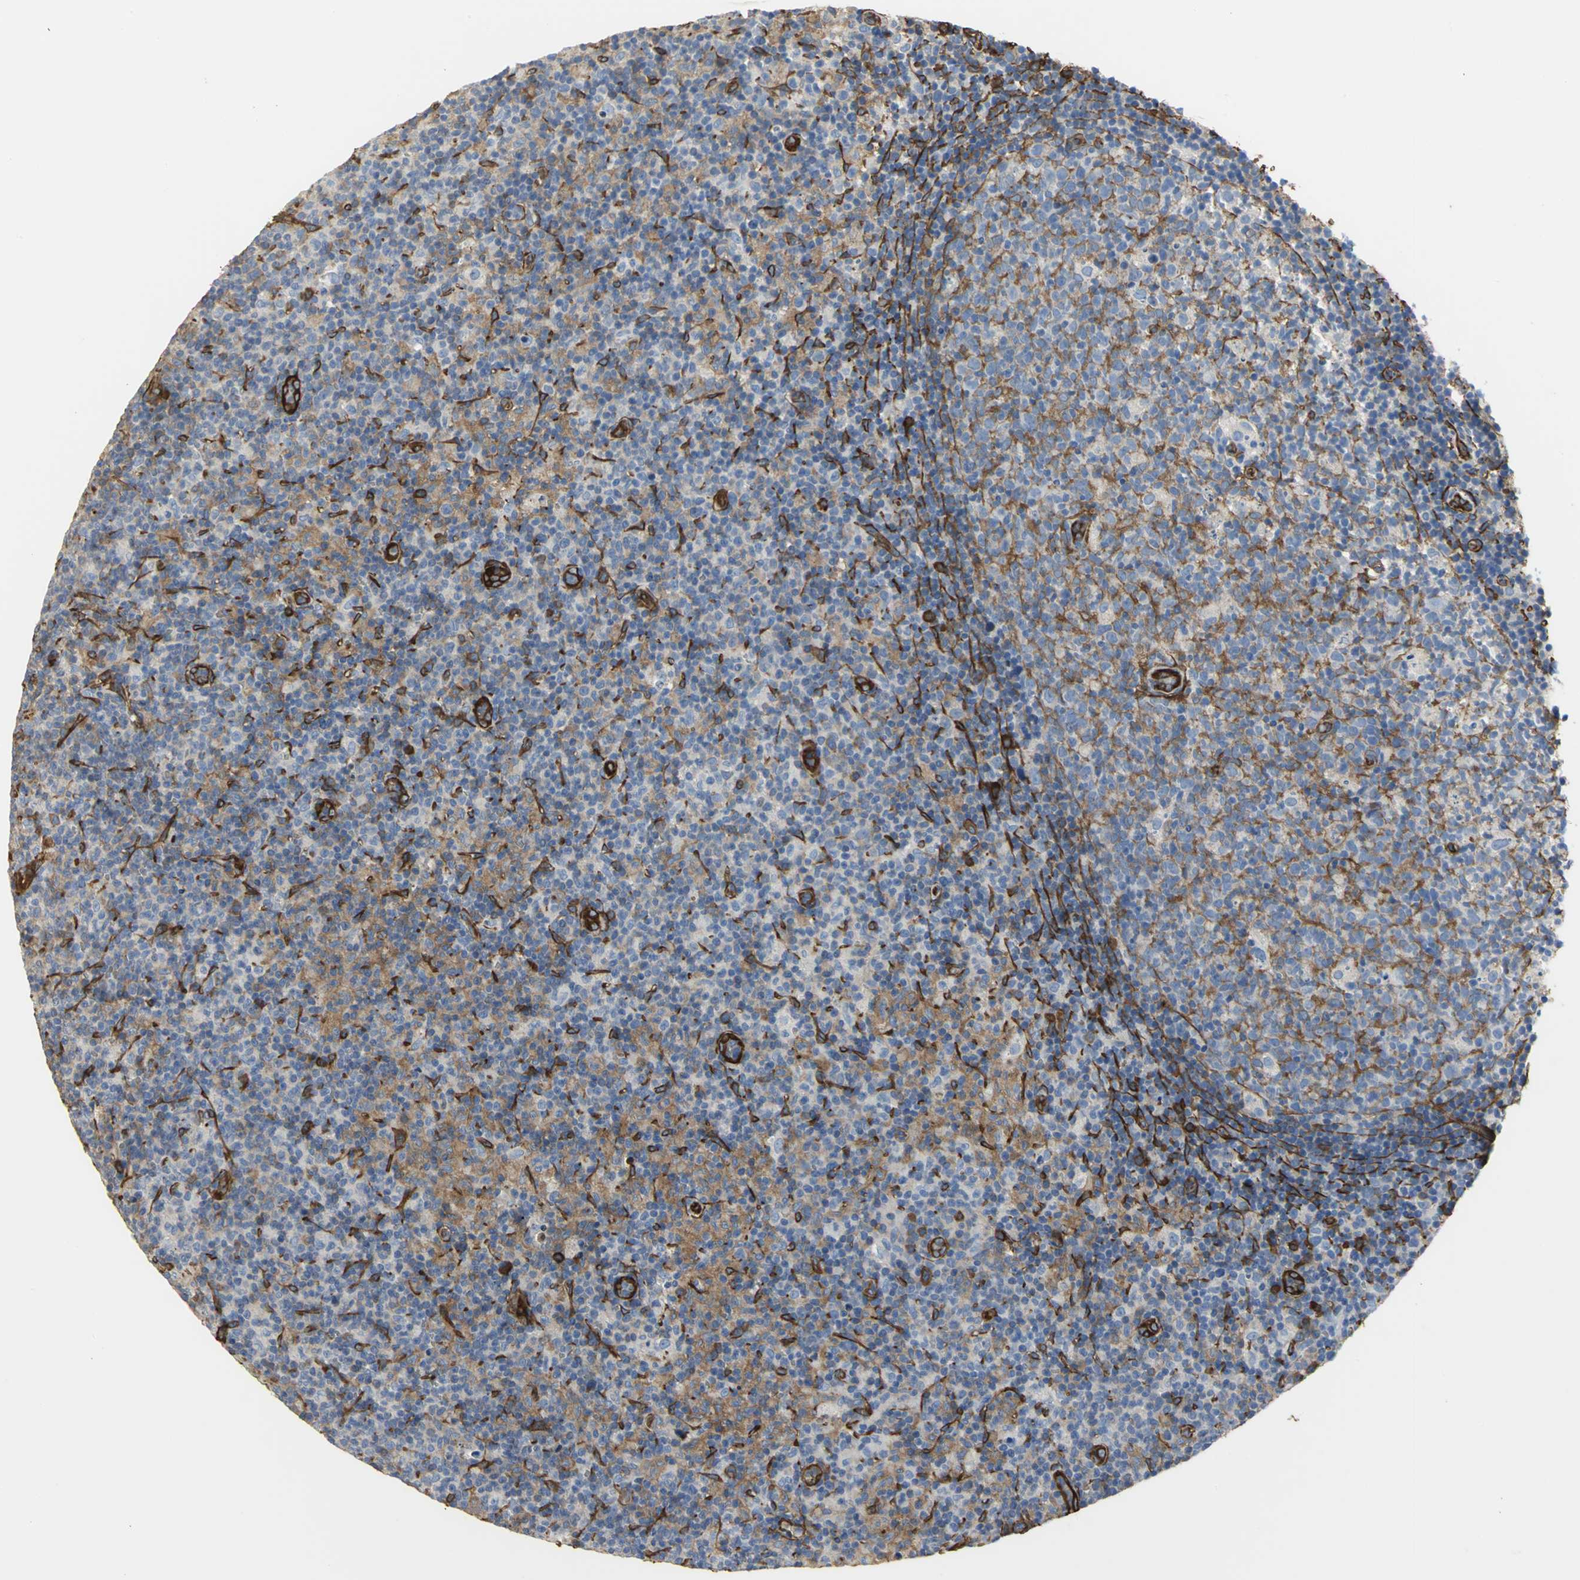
{"staining": {"intensity": "negative", "quantity": "none", "location": "none"}, "tissue": "lymph node", "cell_type": "Germinal center cells", "image_type": "normal", "snomed": [{"axis": "morphology", "description": "Normal tissue, NOS"}, {"axis": "morphology", "description": "Inflammation, NOS"}, {"axis": "topography", "description": "Lymph node"}], "caption": "DAB (3,3'-diaminobenzidine) immunohistochemical staining of unremarkable human lymph node exhibits no significant expression in germinal center cells.", "gene": "FLNB", "patient": {"sex": "male", "age": 55}}